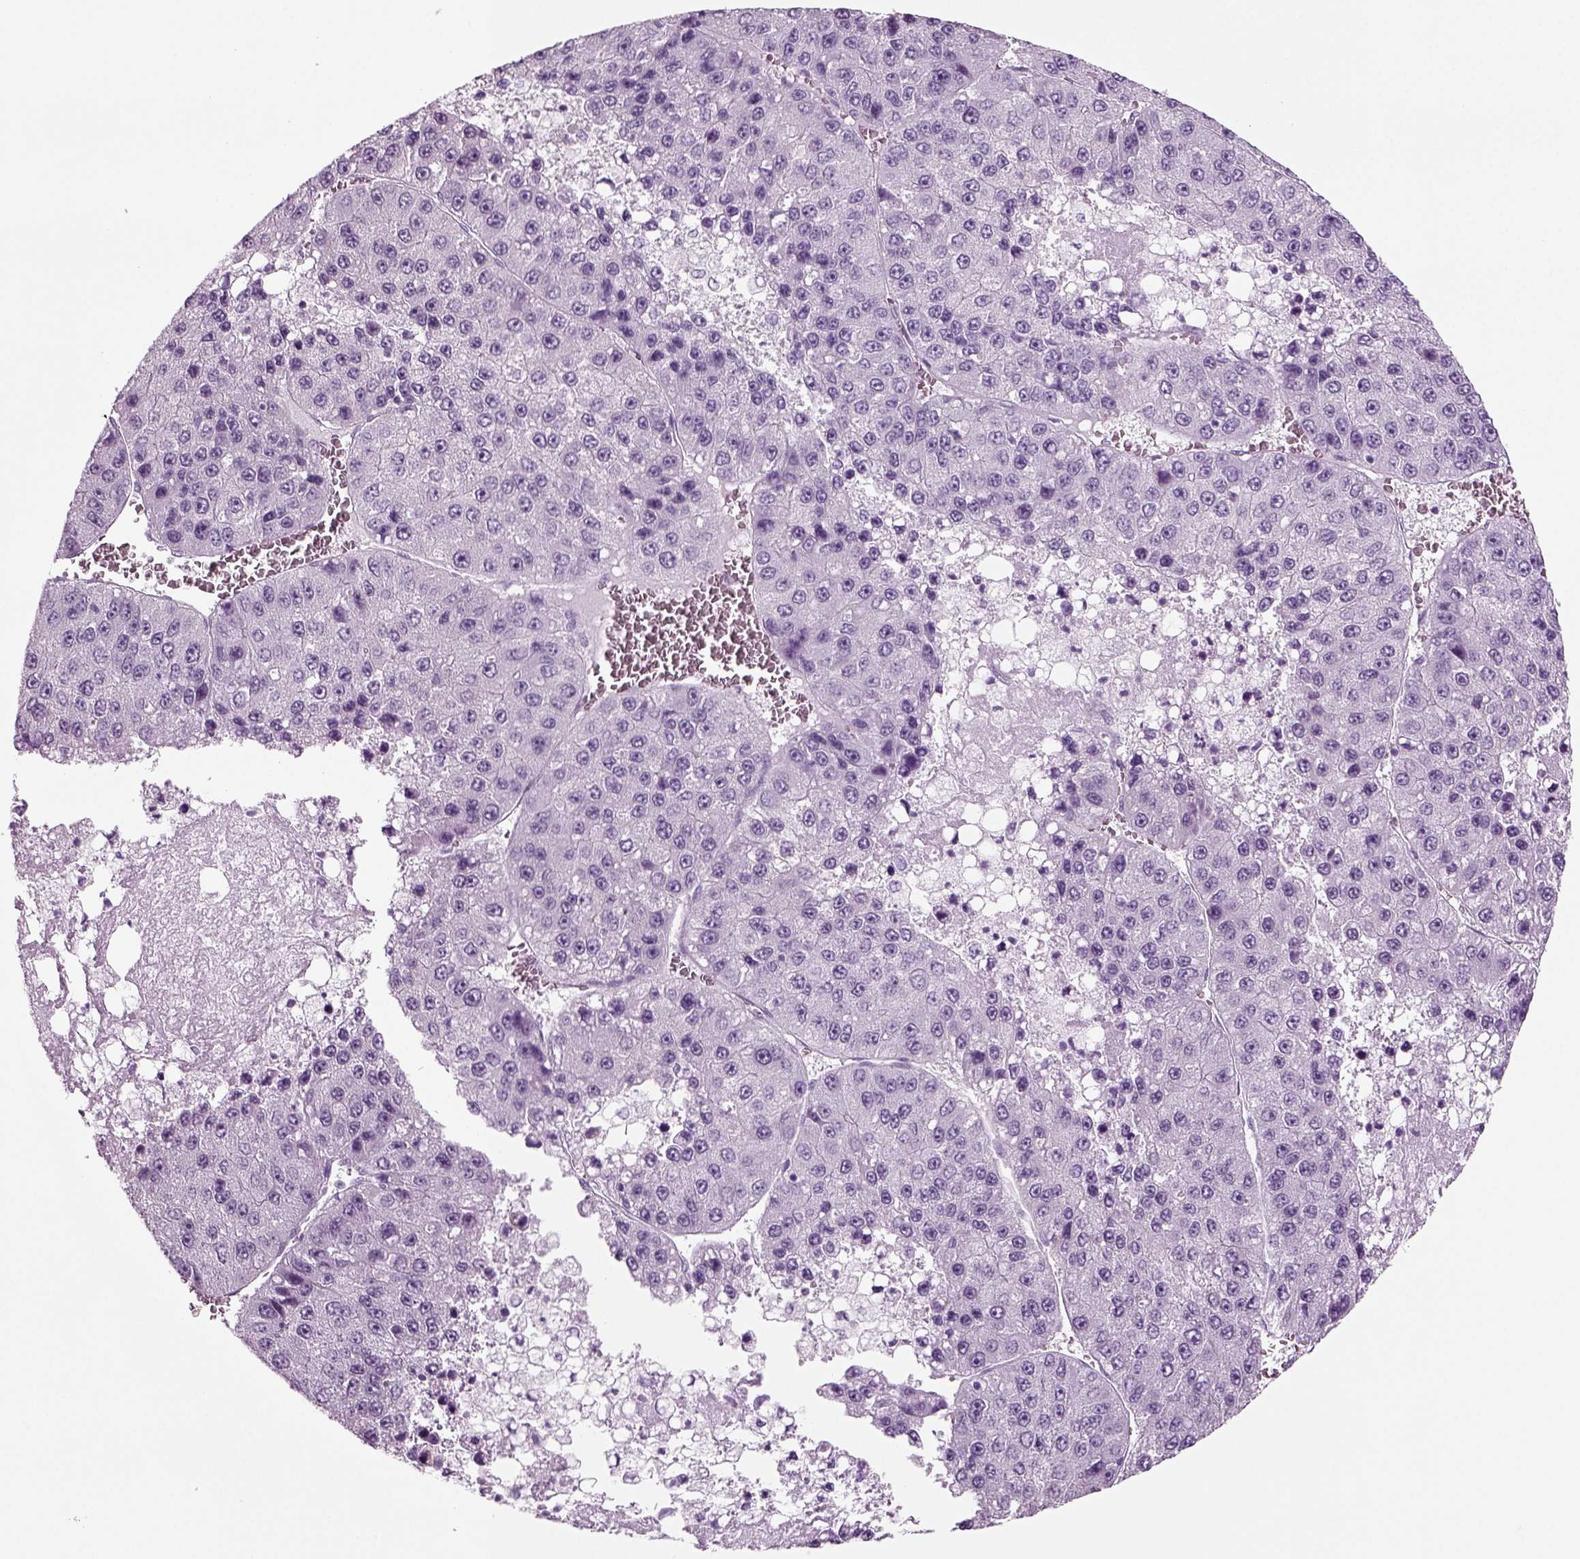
{"staining": {"intensity": "negative", "quantity": "none", "location": "none"}, "tissue": "liver cancer", "cell_type": "Tumor cells", "image_type": "cancer", "snomed": [{"axis": "morphology", "description": "Carcinoma, Hepatocellular, NOS"}, {"axis": "topography", "description": "Liver"}], "caption": "Liver hepatocellular carcinoma stained for a protein using immunohistochemistry shows no staining tumor cells.", "gene": "CRABP1", "patient": {"sex": "female", "age": 73}}